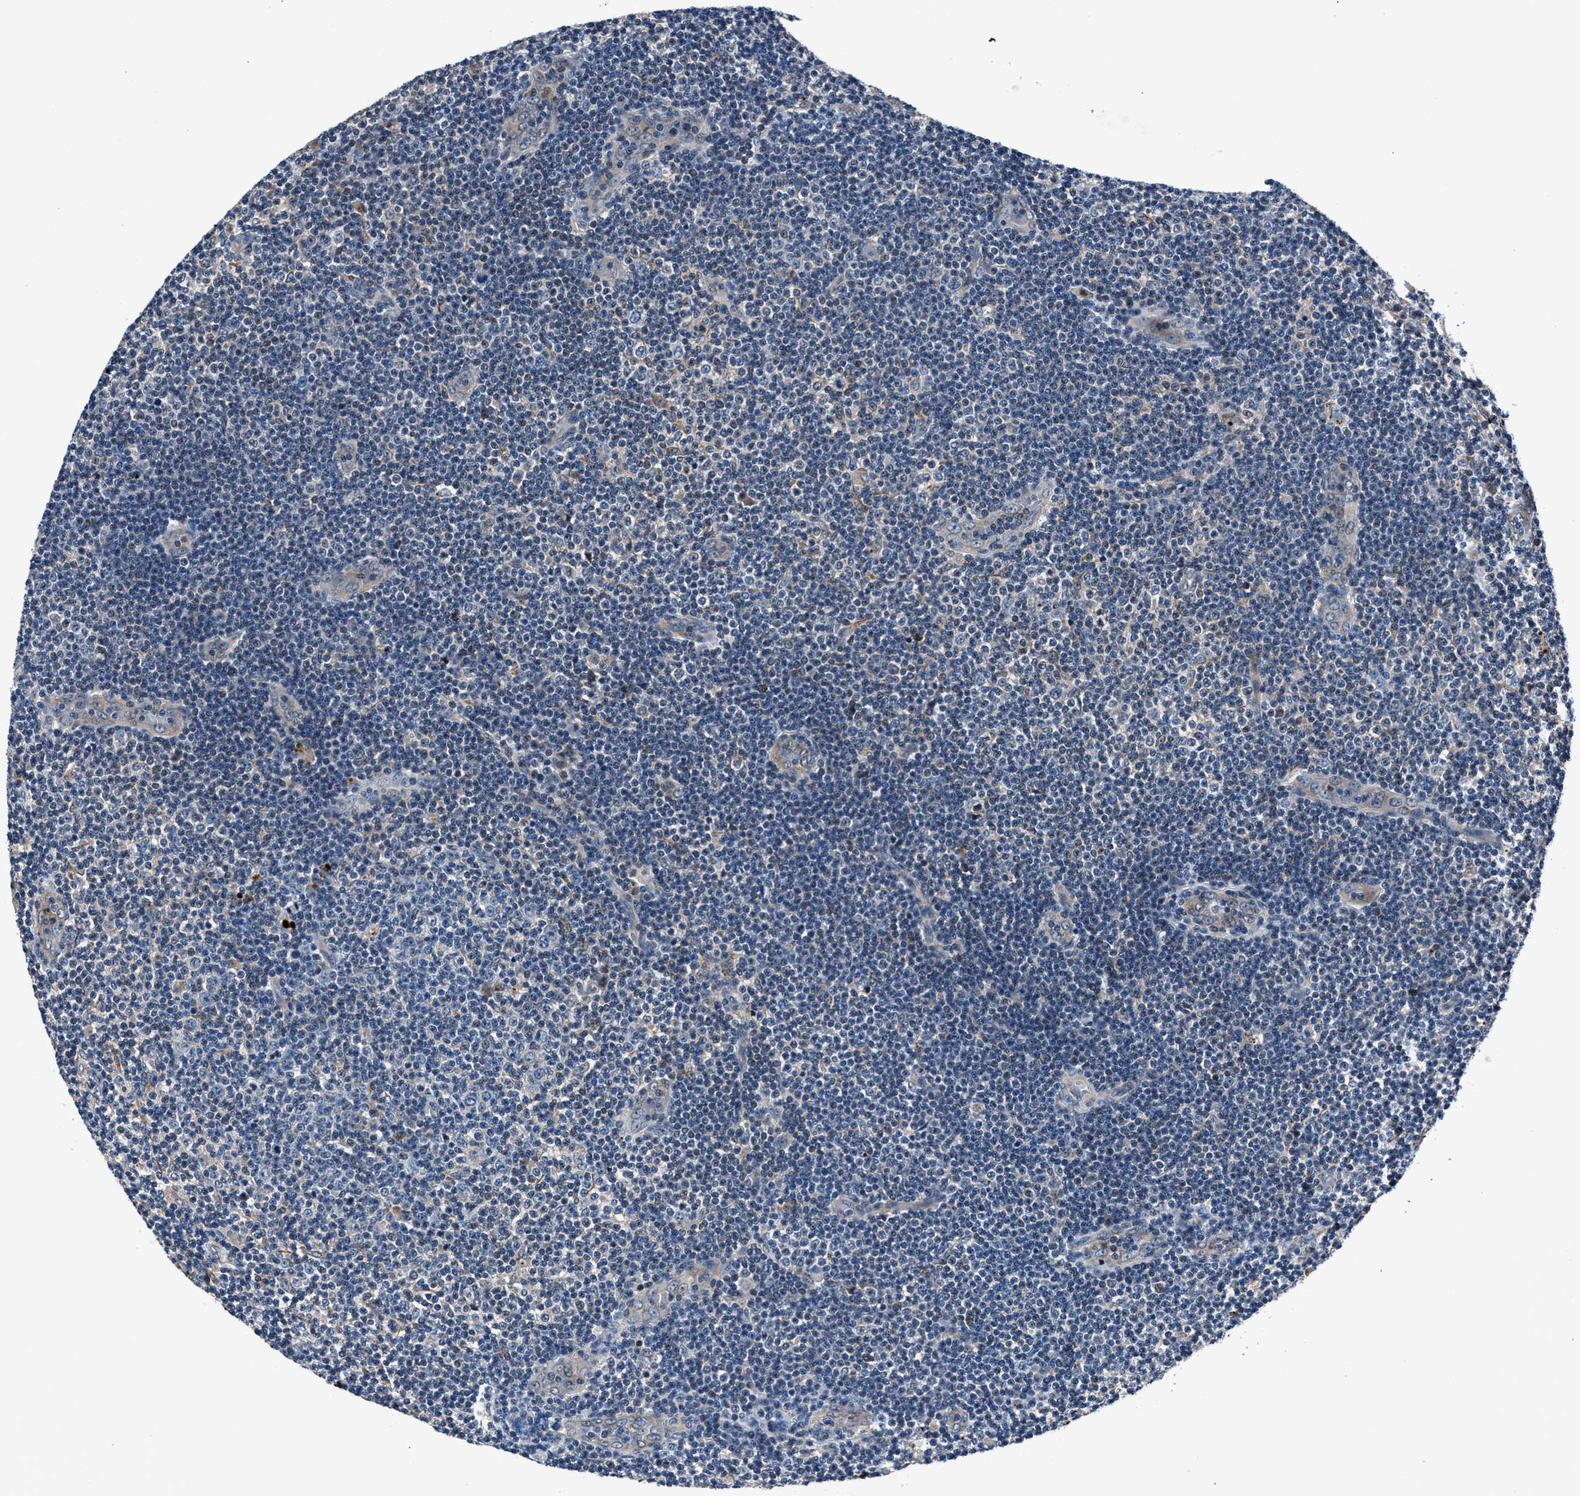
{"staining": {"intensity": "negative", "quantity": "none", "location": "none"}, "tissue": "lymphoma", "cell_type": "Tumor cells", "image_type": "cancer", "snomed": [{"axis": "morphology", "description": "Malignant lymphoma, non-Hodgkin's type, Low grade"}, {"axis": "topography", "description": "Lymph node"}], "caption": "Malignant lymphoma, non-Hodgkin's type (low-grade) stained for a protein using IHC displays no positivity tumor cells.", "gene": "MFSD11", "patient": {"sex": "male", "age": 83}}